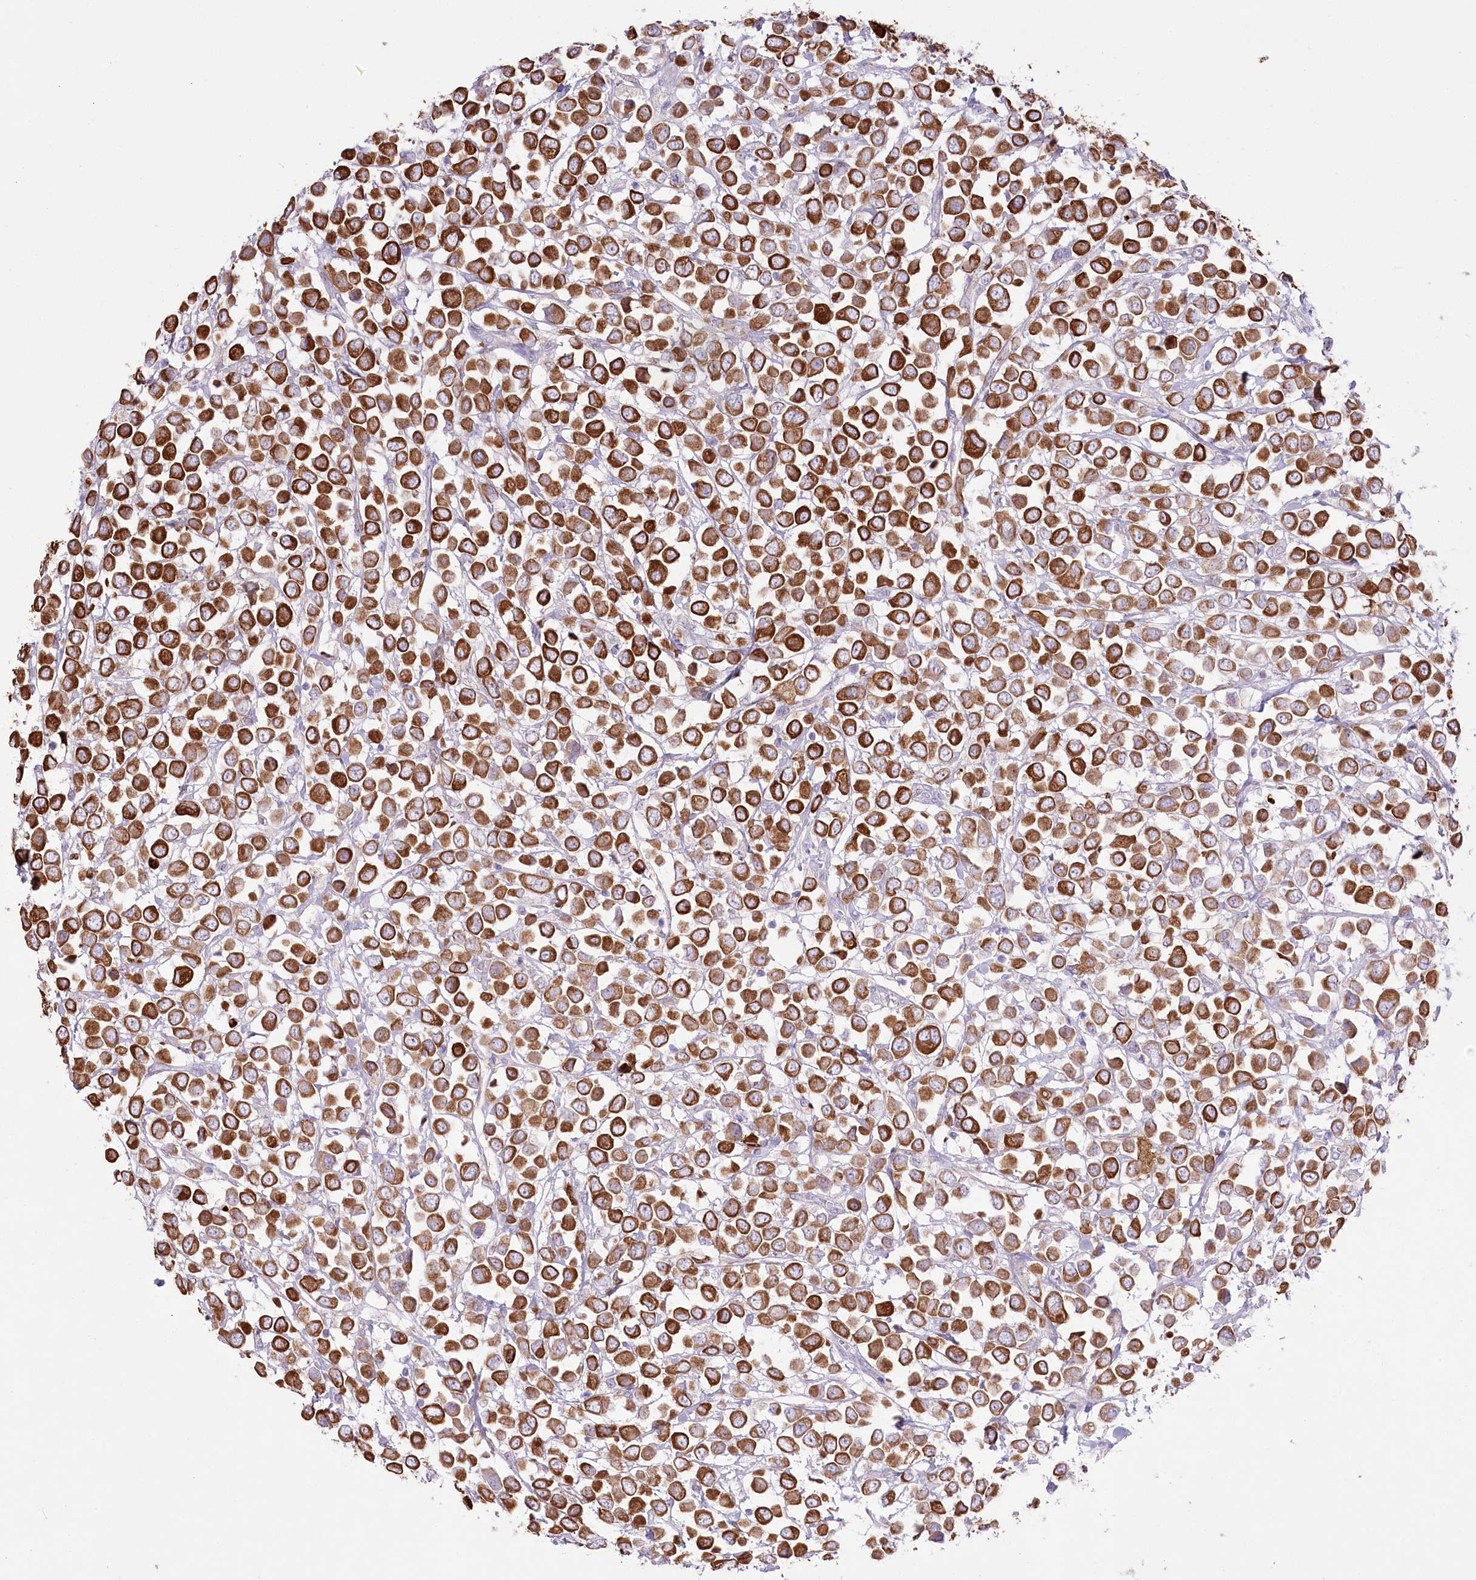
{"staining": {"intensity": "strong", "quantity": ">75%", "location": "cytoplasmic/membranous"}, "tissue": "breast cancer", "cell_type": "Tumor cells", "image_type": "cancer", "snomed": [{"axis": "morphology", "description": "Duct carcinoma"}, {"axis": "topography", "description": "Breast"}], "caption": "High-magnification brightfield microscopy of breast cancer (intraductal carcinoma) stained with DAB (3,3'-diaminobenzidine) (brown) and counterstained with hematoxylin (blue). tumor cells exhibit strong cytoplasmic/membranous staining is present in approximately>75% of cells. (DAB (3,3'-diaminobenzidine) = brown stain, brightfield microscopy at high magnification).", "gene": "SLC39A10", "patient": {"sex": "female", "age": 61}}